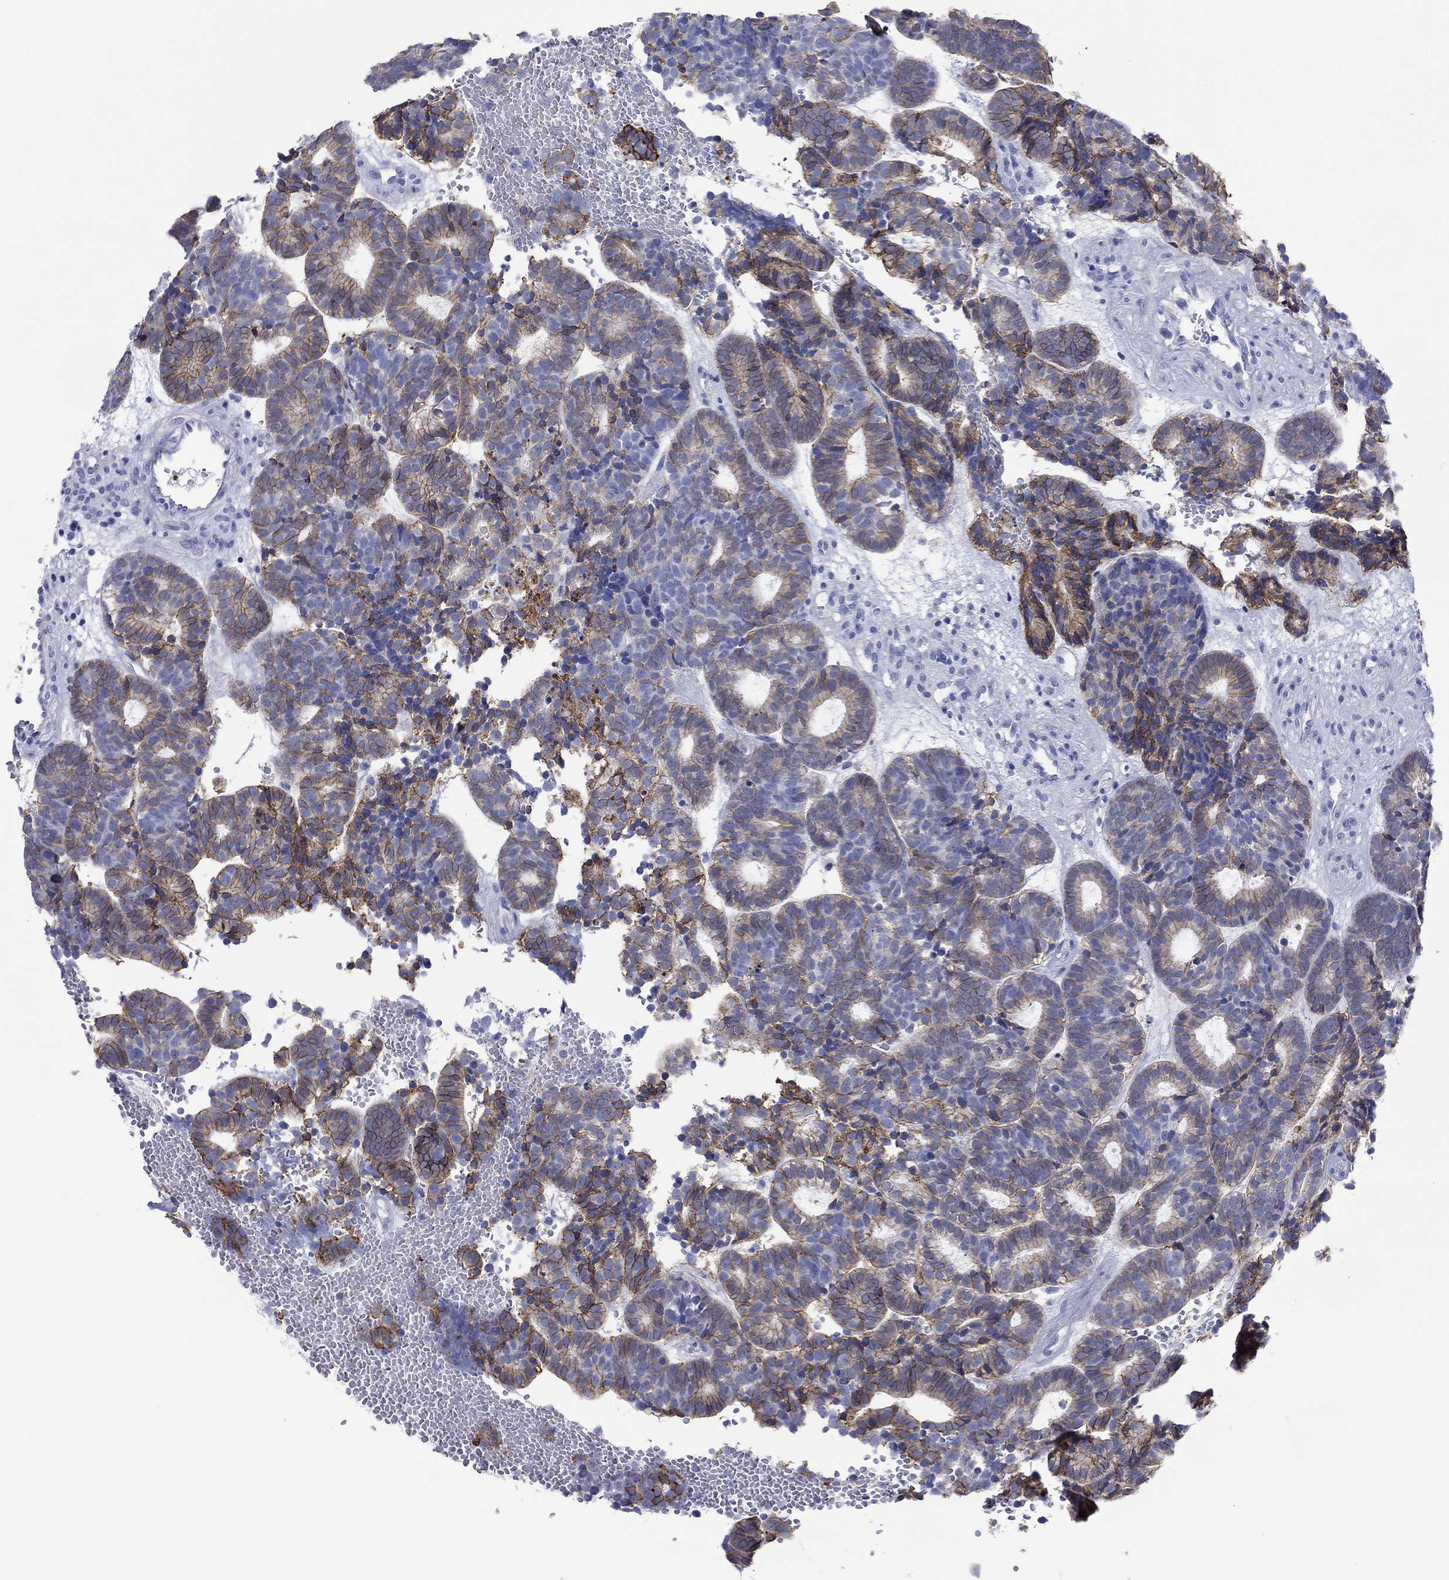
{"staining": {"intensity": "strong", "quantity": "25%-75%", "location": "cytoplasmic/membranous"}, "tissue": "head and neck cancer", "cell_type": "Tumor cells", "image_type": "cancer", "snomed": [{"axis": "morphology", "description": "Adenocarcinoma, NOS"}, {"axis": "topography", "description": "Head-Neck"}], "caption": "Human head and neck adenocarcinoma stained with a protein marker demonstrates strong staining in tumor cells.", "gene": "ATP1B1", "patient": {"sex": "female", "age": 81}}